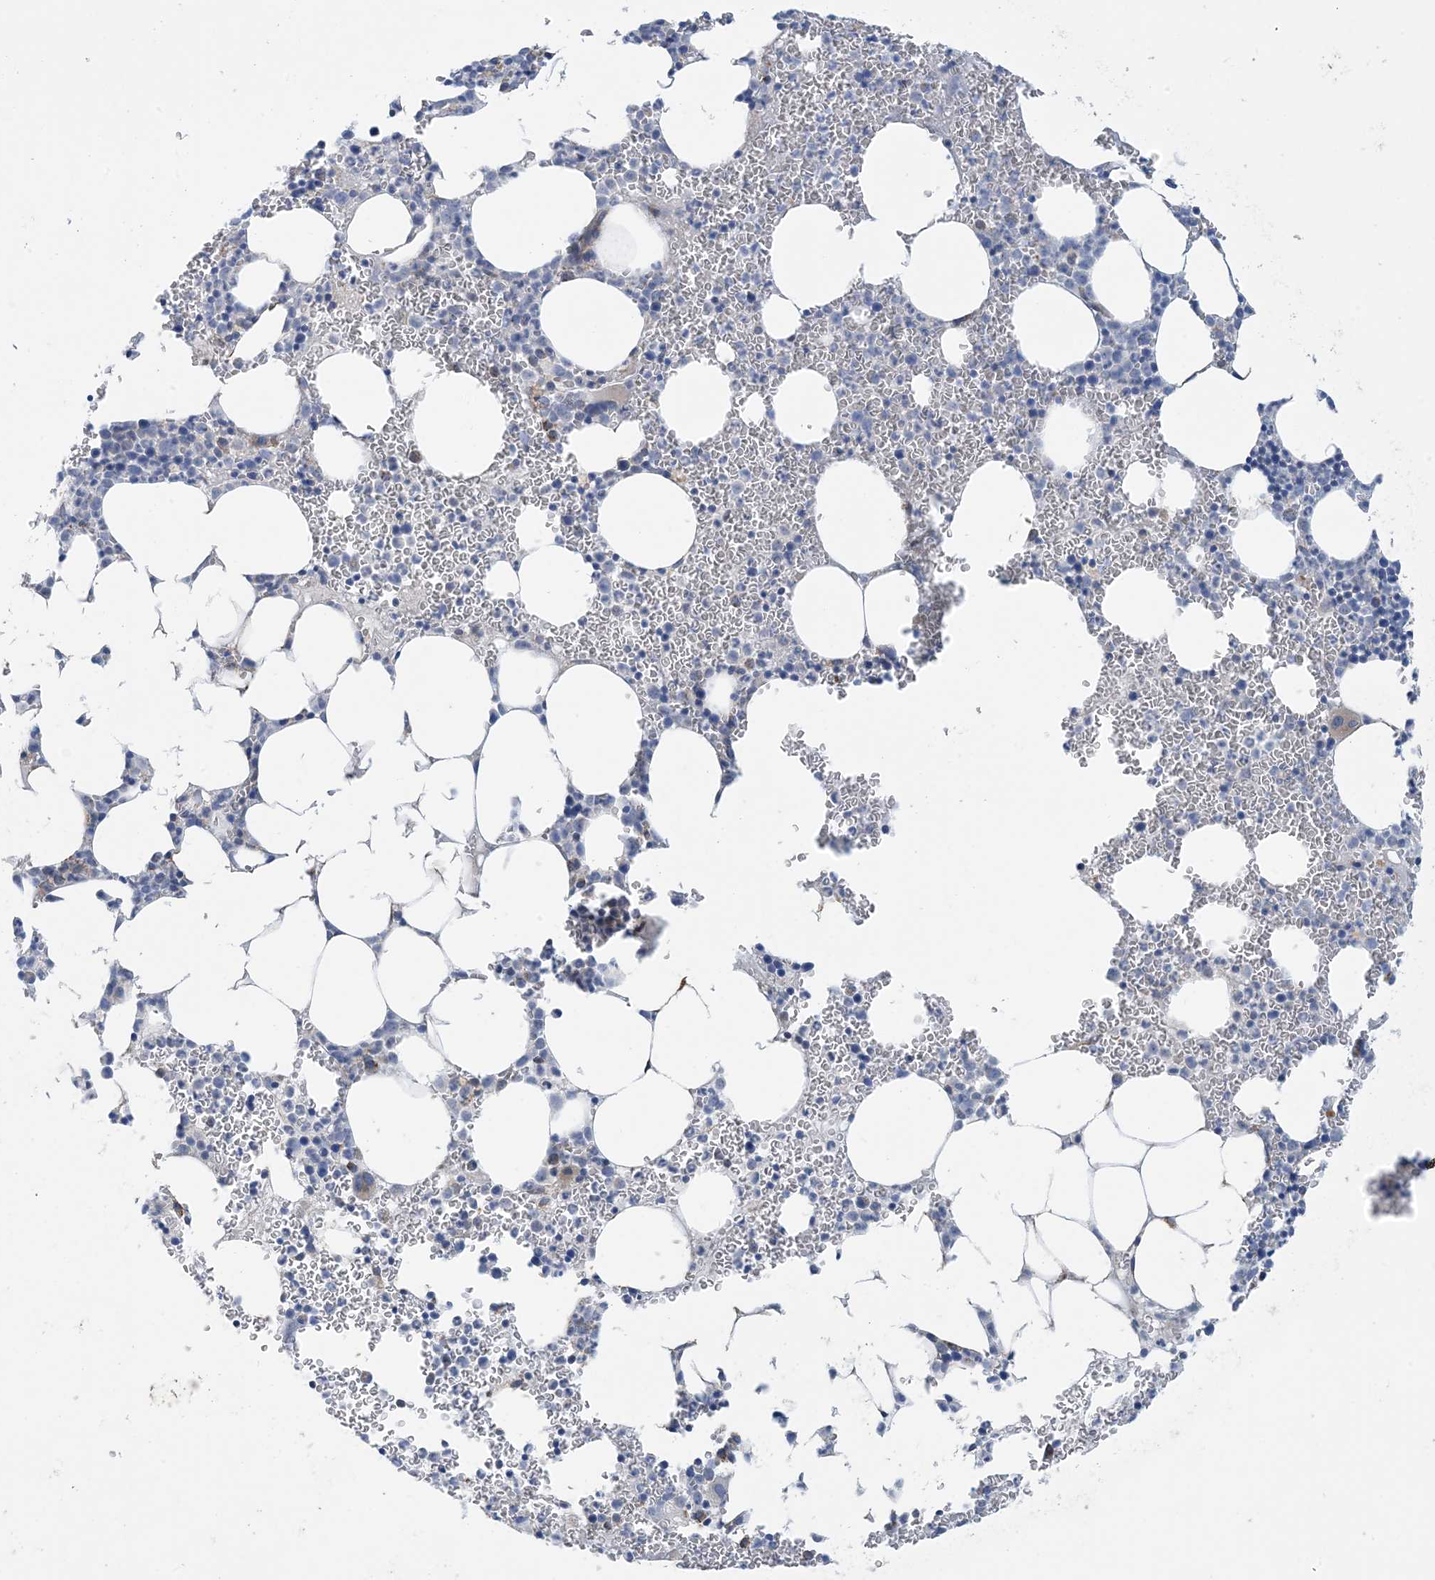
{"staining": {"intensity": "negative", "quantity": "none", "location": "none"}, "tissue": "bone marrow", "cell_type": "Hematopoietic cells", "image_type": "normal", "snomed": [{"axis": "morphology", "description": "Normal tissue, NOS"}, {"axis": "topography", "description": "Bone marrow"}], "caption": "IHC photomicrograph of benign bone marrow stained for a protein (brown), which shows no staining in hematopoietic cells.", "gene": "EIF2A", "patient": {"sex": "female", "age": 78}}